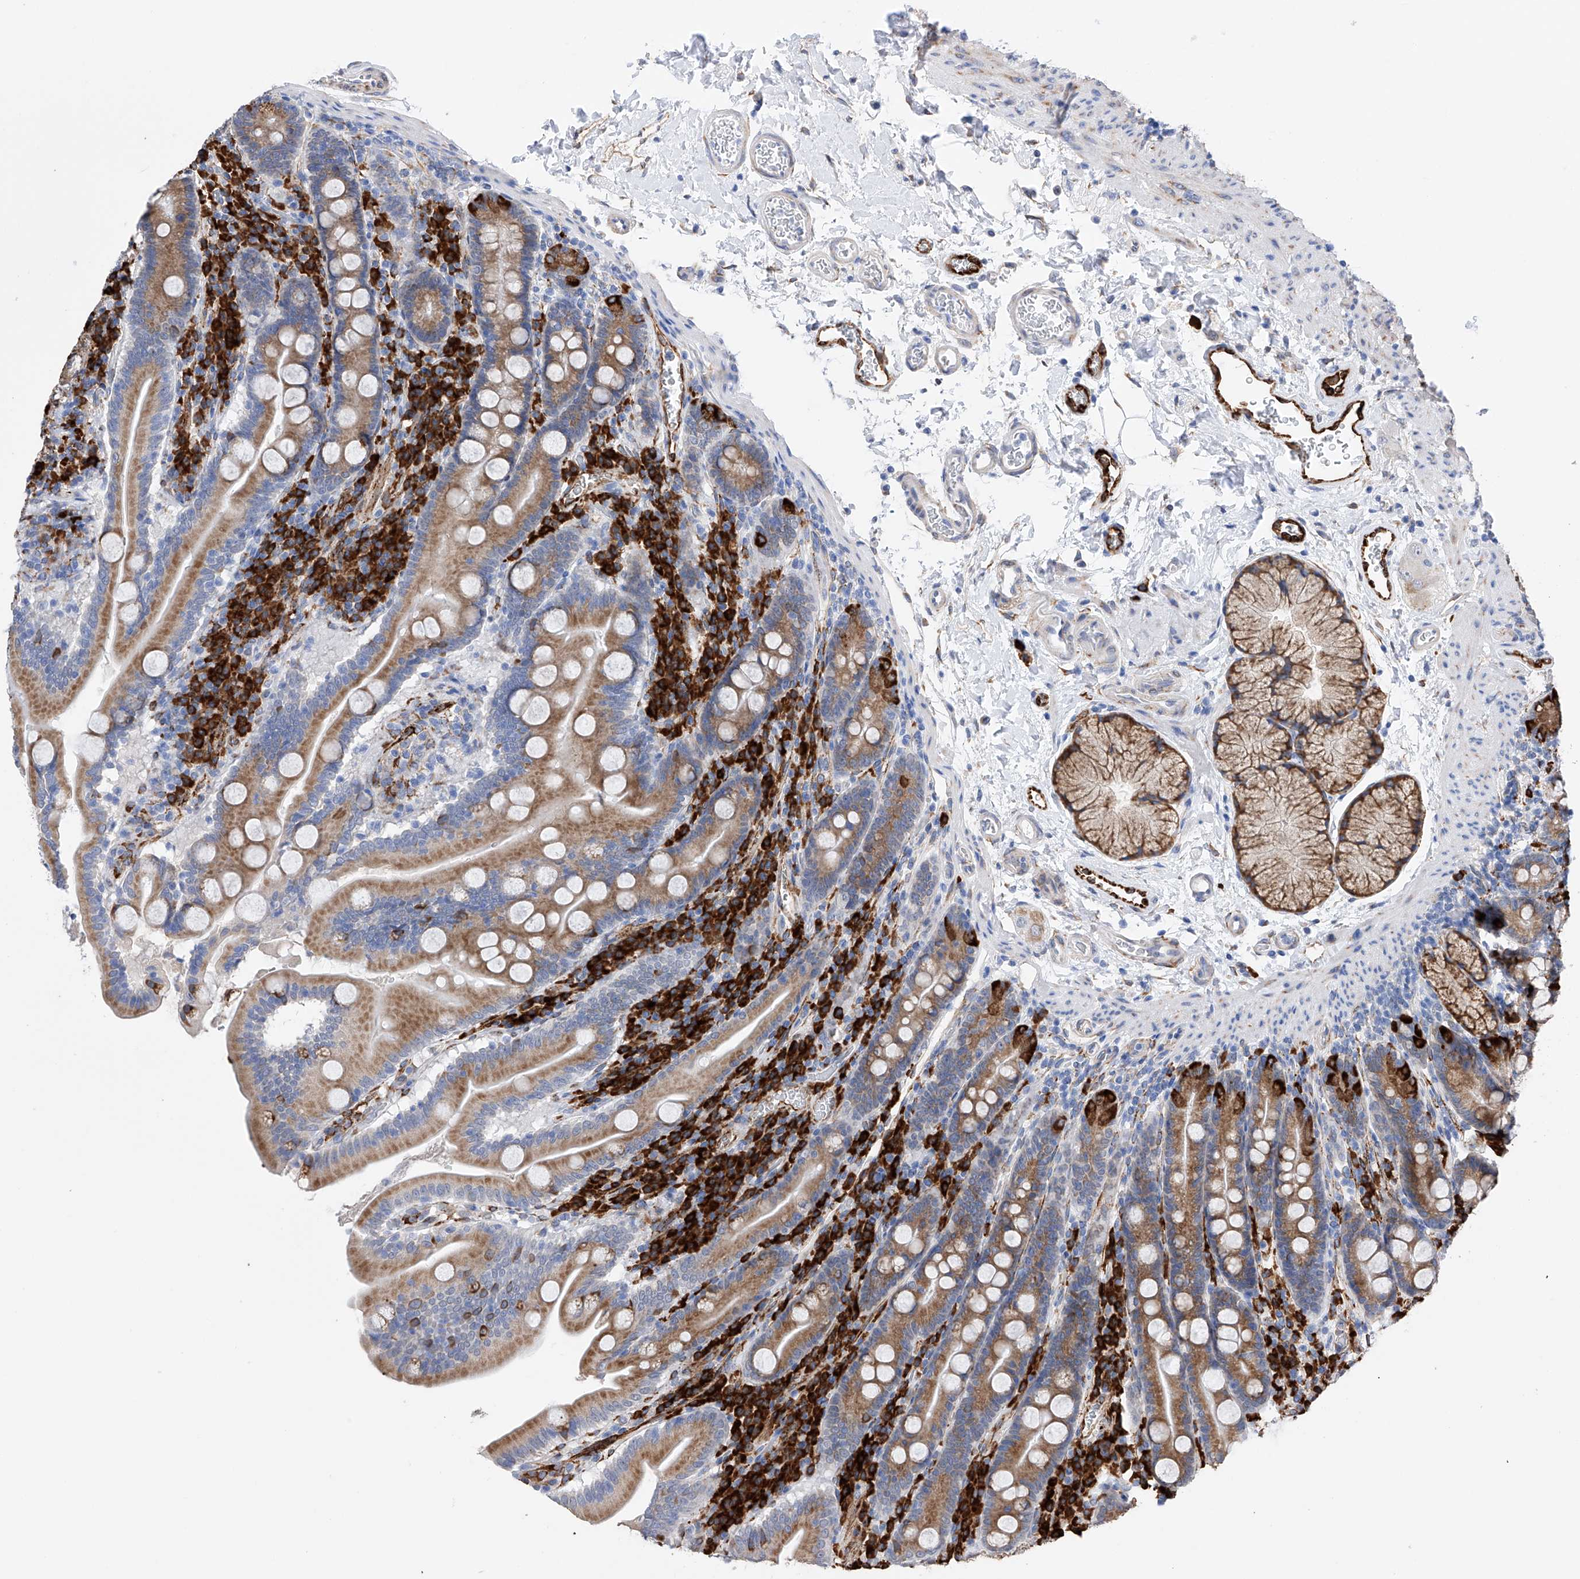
{"staining": {"intensity": "moderate", "quantity": ">75%", "location": "cytoplasmic/membranous"}, "tissue": "duodenum", "cell_type": "Glandular cells", "image_type": "normal", "snomed": [{"axis": "morphology", "description": "Normal tissue, NOS"}, {"axis": "topography", "description": "Duodenum"}], "caption": "Duodenum stained for a protein exhibits moderate cytoplasmic/membranous positivity in glandular cells. (DAB (3,3'-diaminobenzidine) = brown stain, brightfield microscopy at high magnification).", "gene": "PDIA5", "patient": {"sex": "male", "age": 35}}